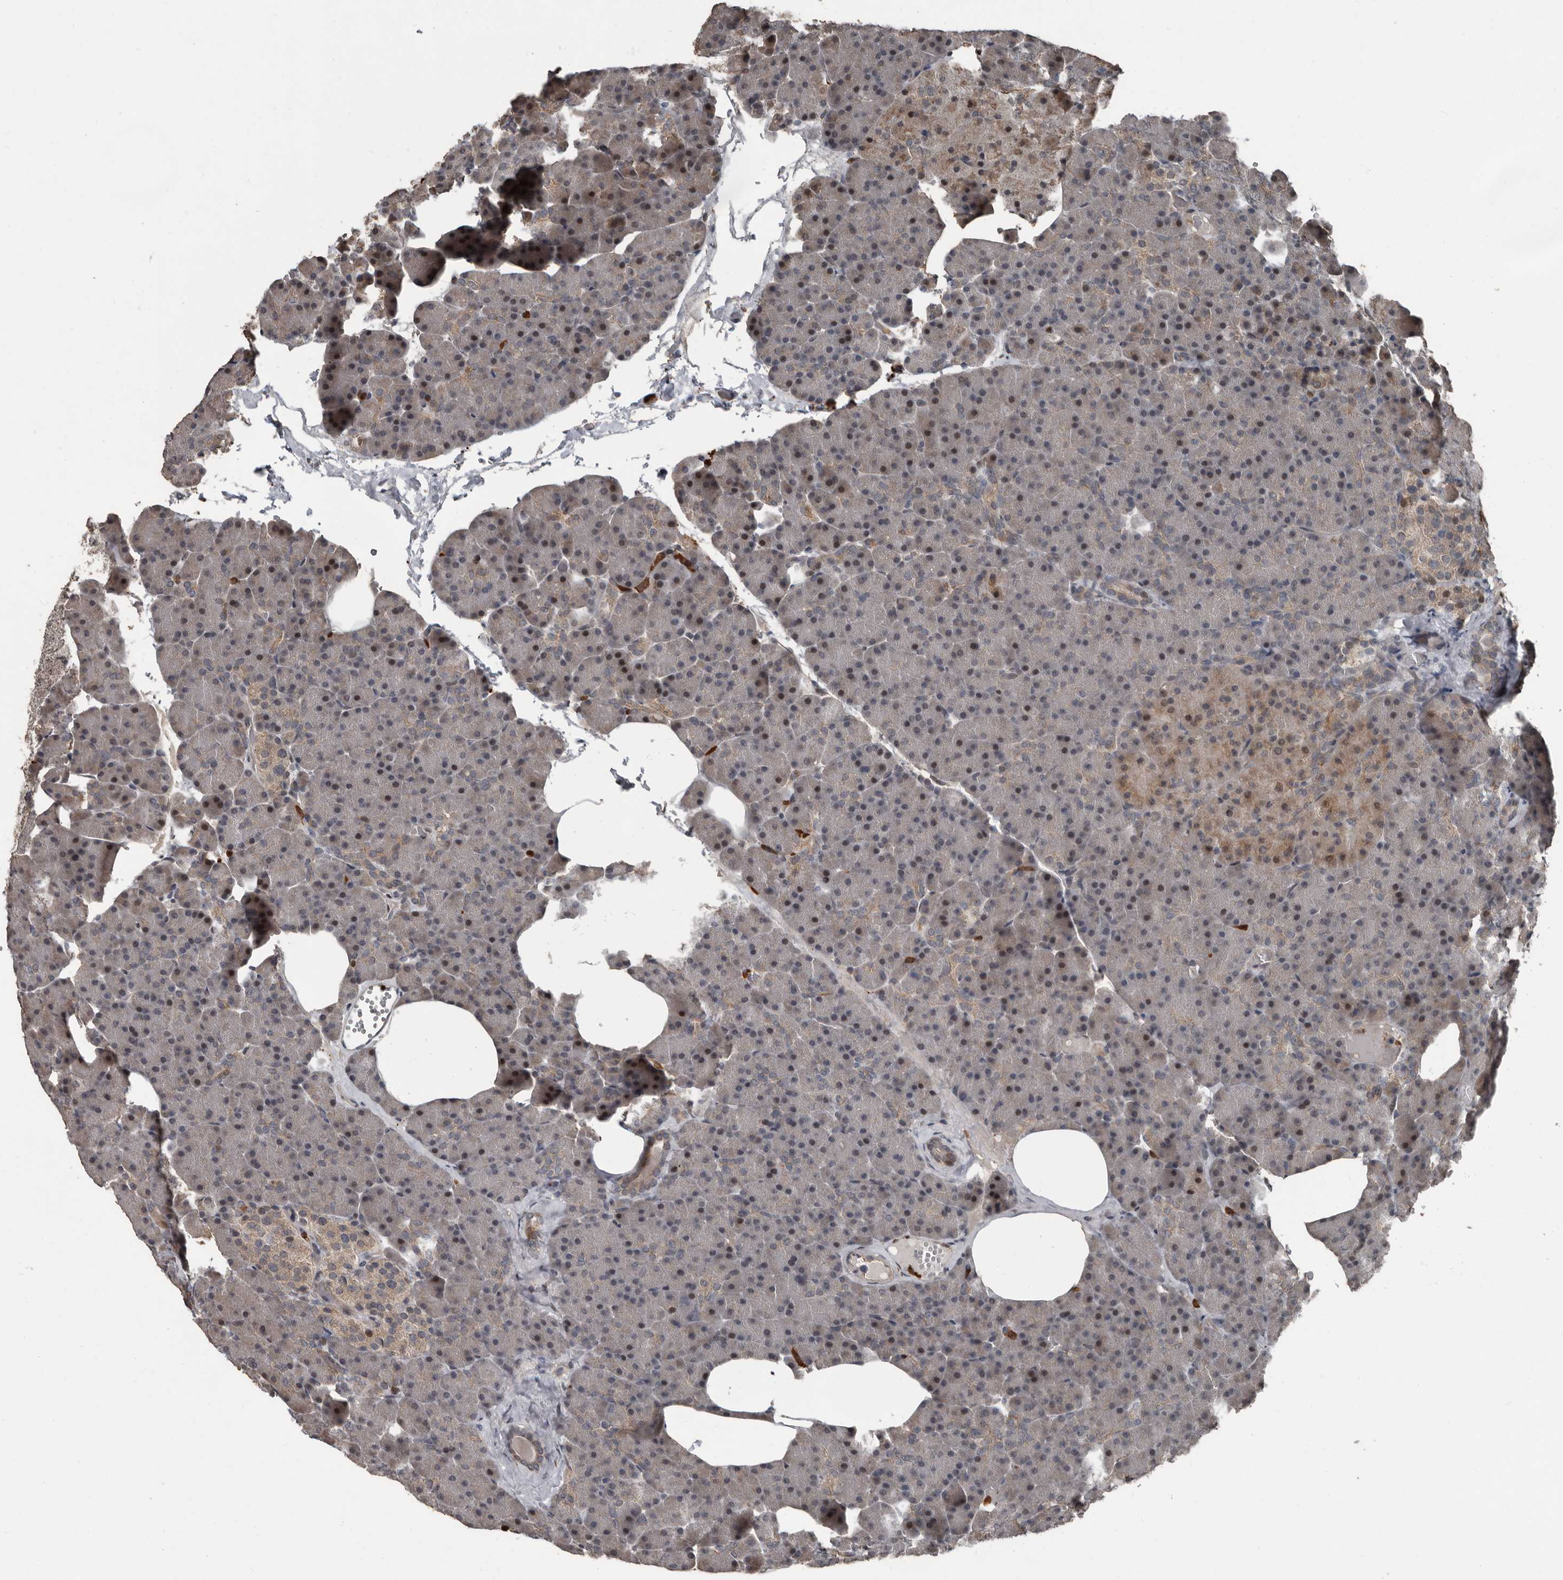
{"staining": {"intensity": "moderate", "quantity": "25%-75%", "location": "nuclear"}, "tissue": "pancreas", "cell_type": "Exocrine glandular cells", "image_type": "normal", "snomed": [{"axis": "morphology", "description": "Normal tissue, NOS"}, {"axis": "morphology", "description": "Carcinoid, malignant, NOS"}, {"axis": "topography", "description": "Pancreas"}], "caption": "Exocrine glandular cells display medium levels of moderate nuclear staining in about 25%-75% of cells in unremarkable human pancreas. The staining was performed using DAB (3,3'-diaminobenzidine), with brown indicating positive protein expression. Nuclei are stained blue with hematoxylin.", "gene": "FSBP", "patient": {"sex": "female", "age": 35}}